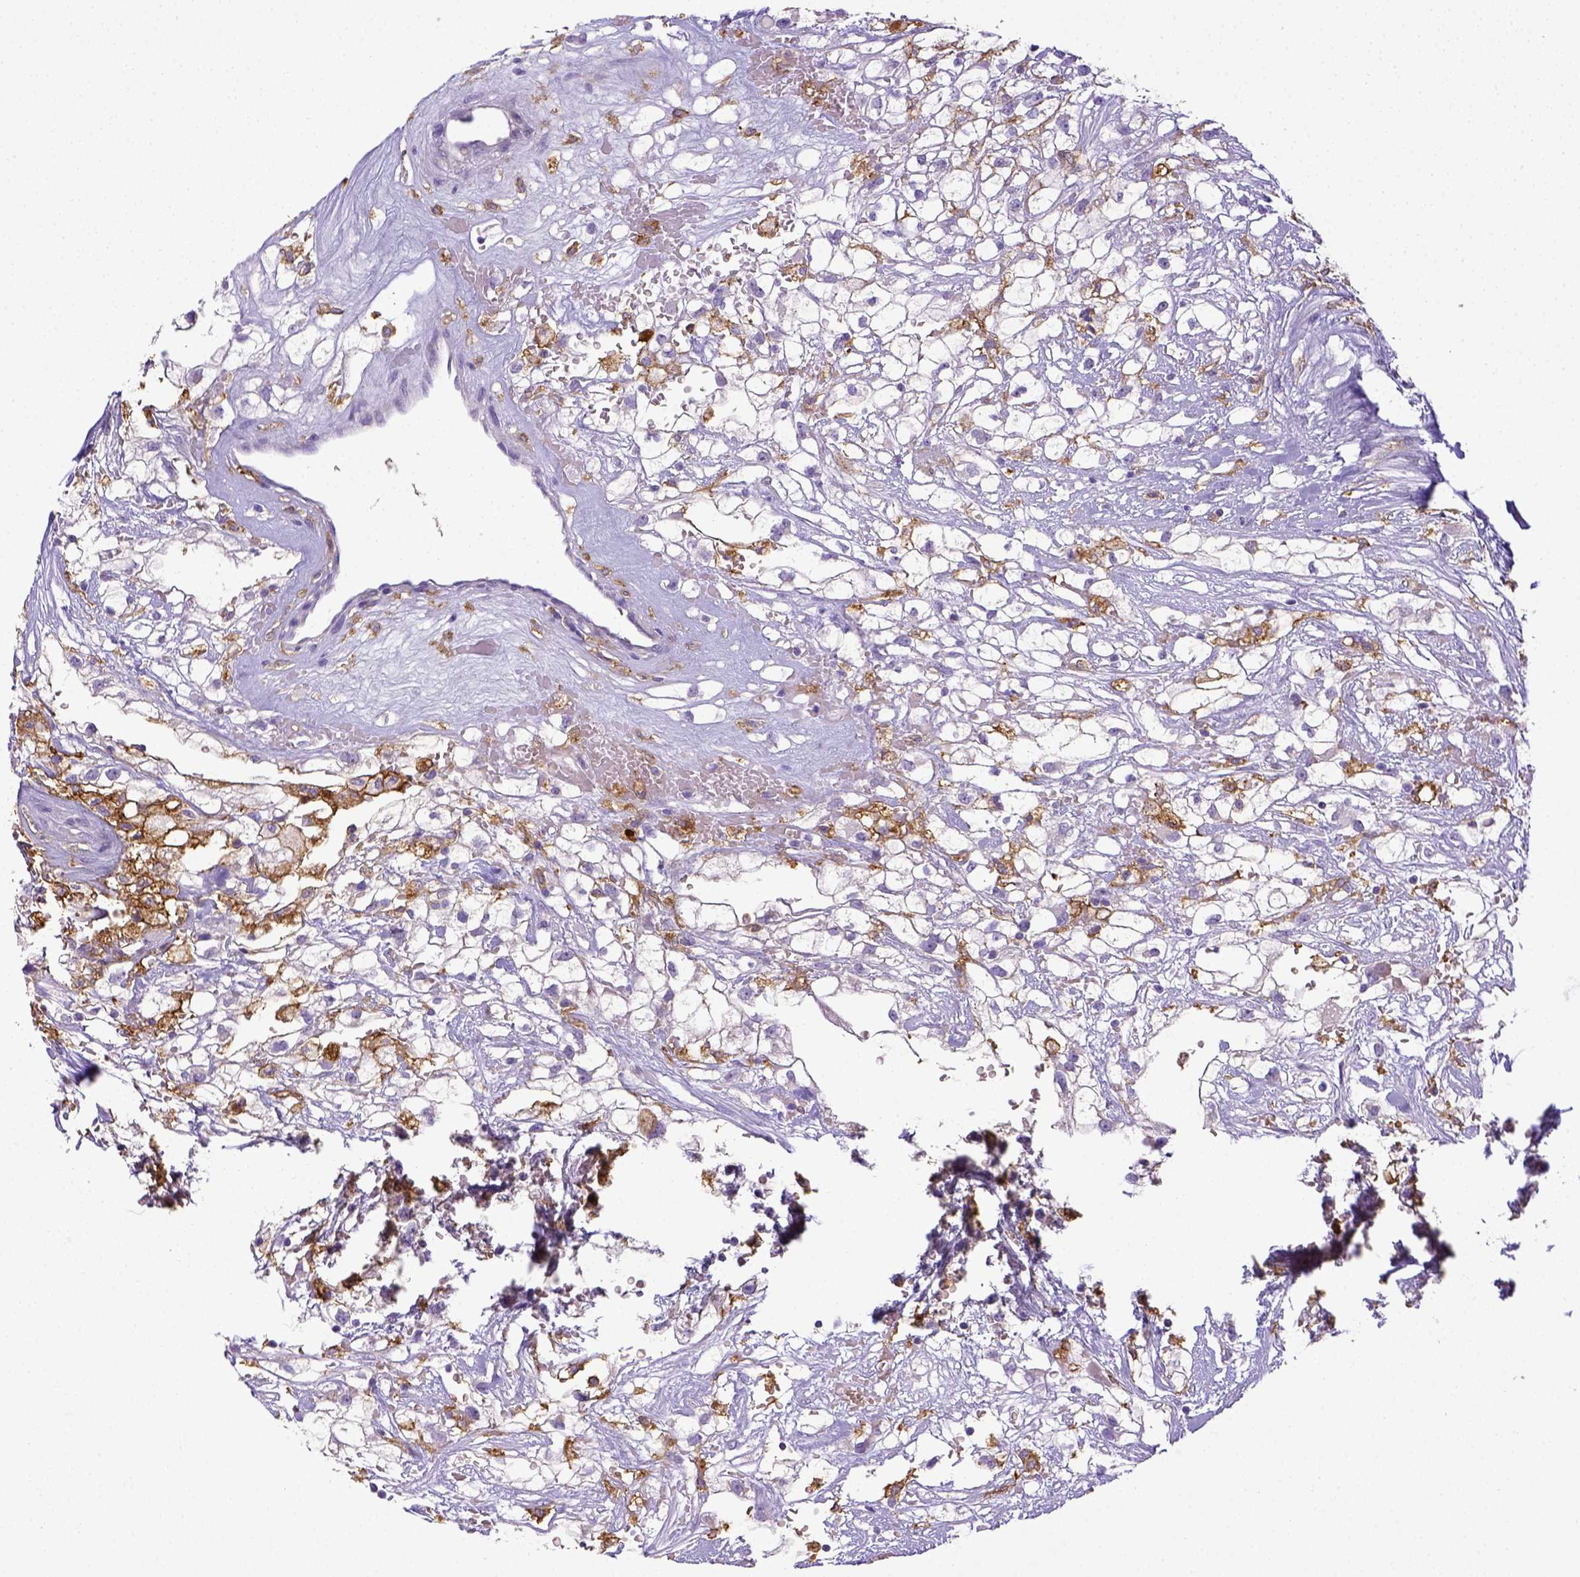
{"staining": {"intensity": "negative", "quantity": "none", "location": "none"}, "tissue": "renal cancer", "cell_type": "Tumor cells", "image_type": "cancer", "snomed": [{"axis": "morphology", "description": "Adenocarcinoma, NOS"}, {"axis": "topography", "description": "Kidney"}], "caption": "Adenocarcinoma (renal) was stained to show a protein in brown. There is no significant expression in tumor cells.", "gene": "ITGAM", "patient": {"sex": "male", "age": 59}}